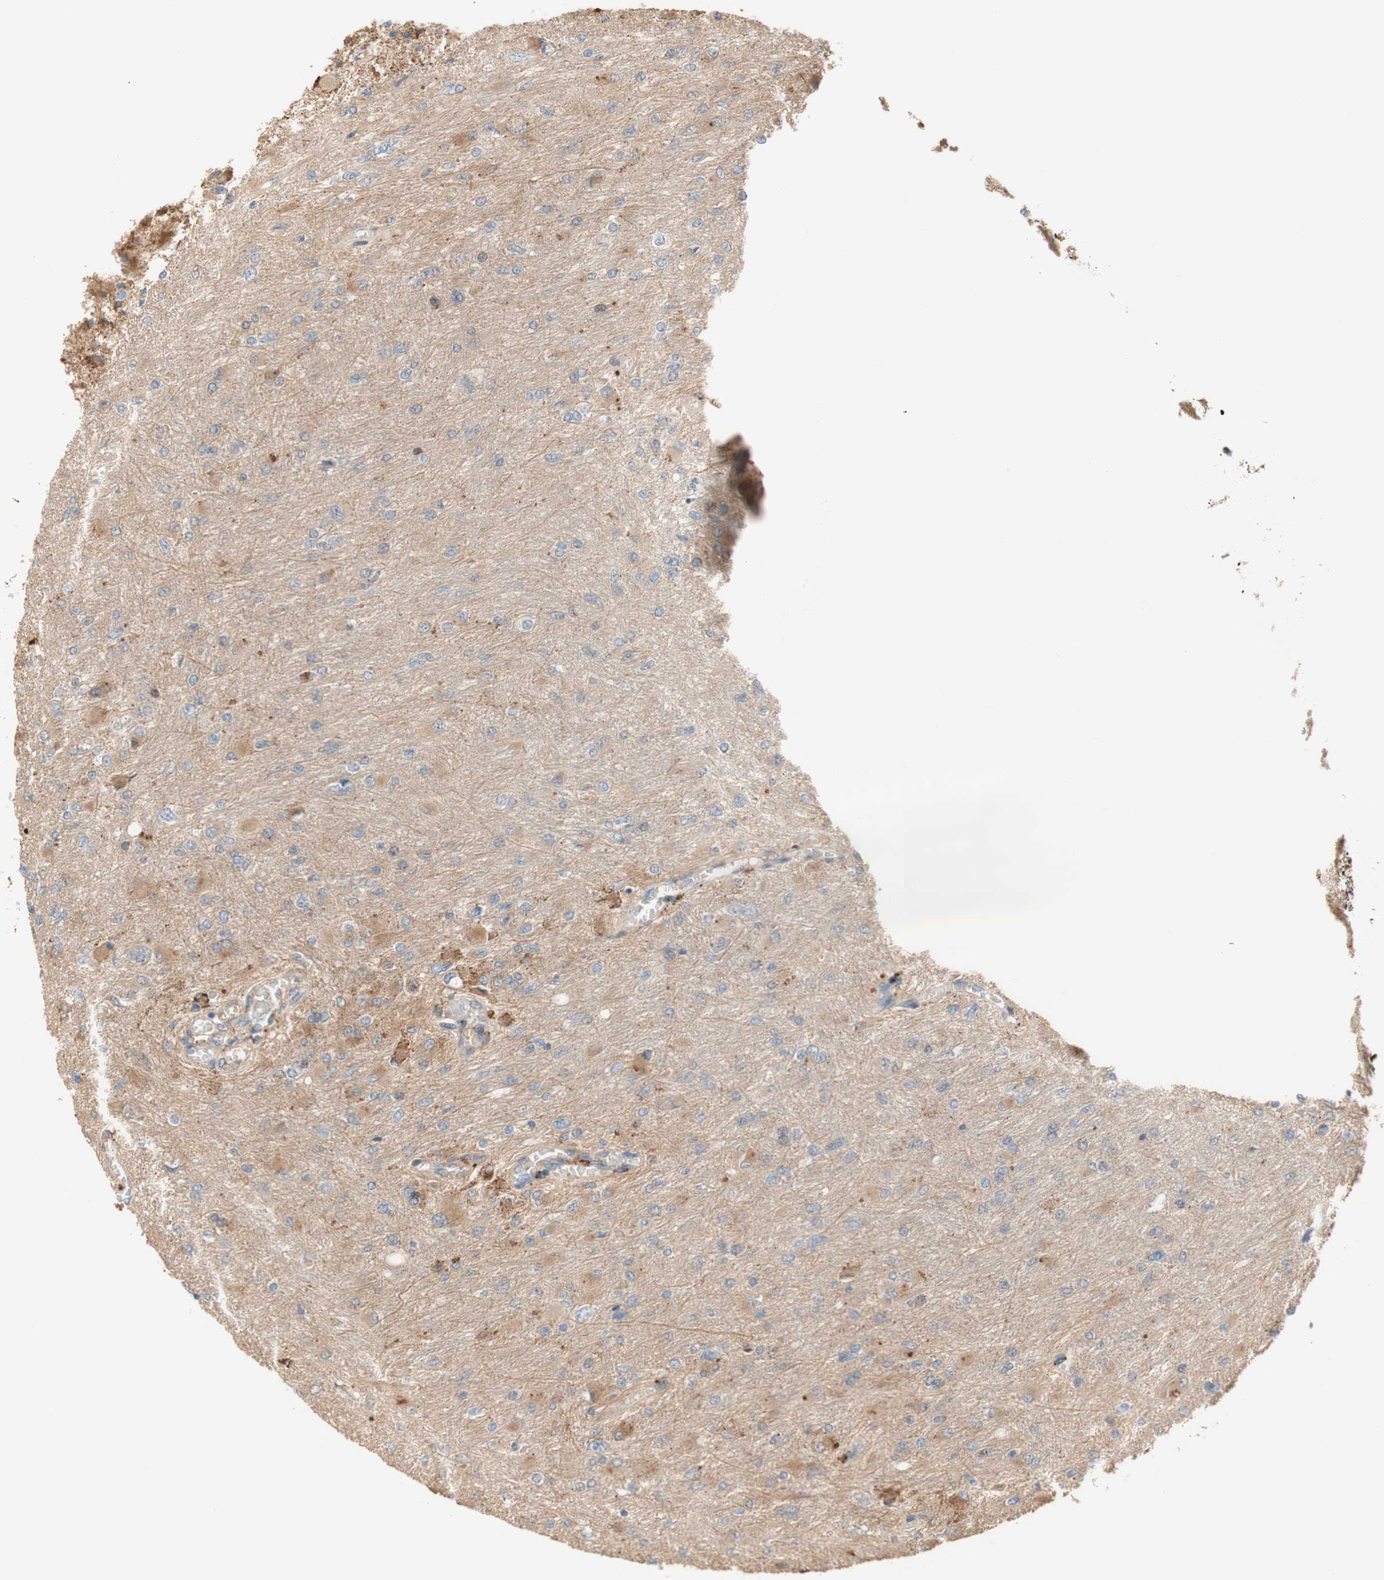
{"staining": {"intensity": "weak", "quantity": "<25%", "location": "cytoplasmic/membranous"}, "tissue": "glioma", "cell_type": "Tumor cells", "image_type": "cancer", "snomed": [{"axis": "morphology", "description": "Glioma, malignant, High grade"}, {"axis": "topography", "description": "Cerebral cortex"}], "caption": "Tumor cells show no significant protein staining in glioma.", "gene": "PTPN21", "patient": {"sex": "female", "age": 36}}